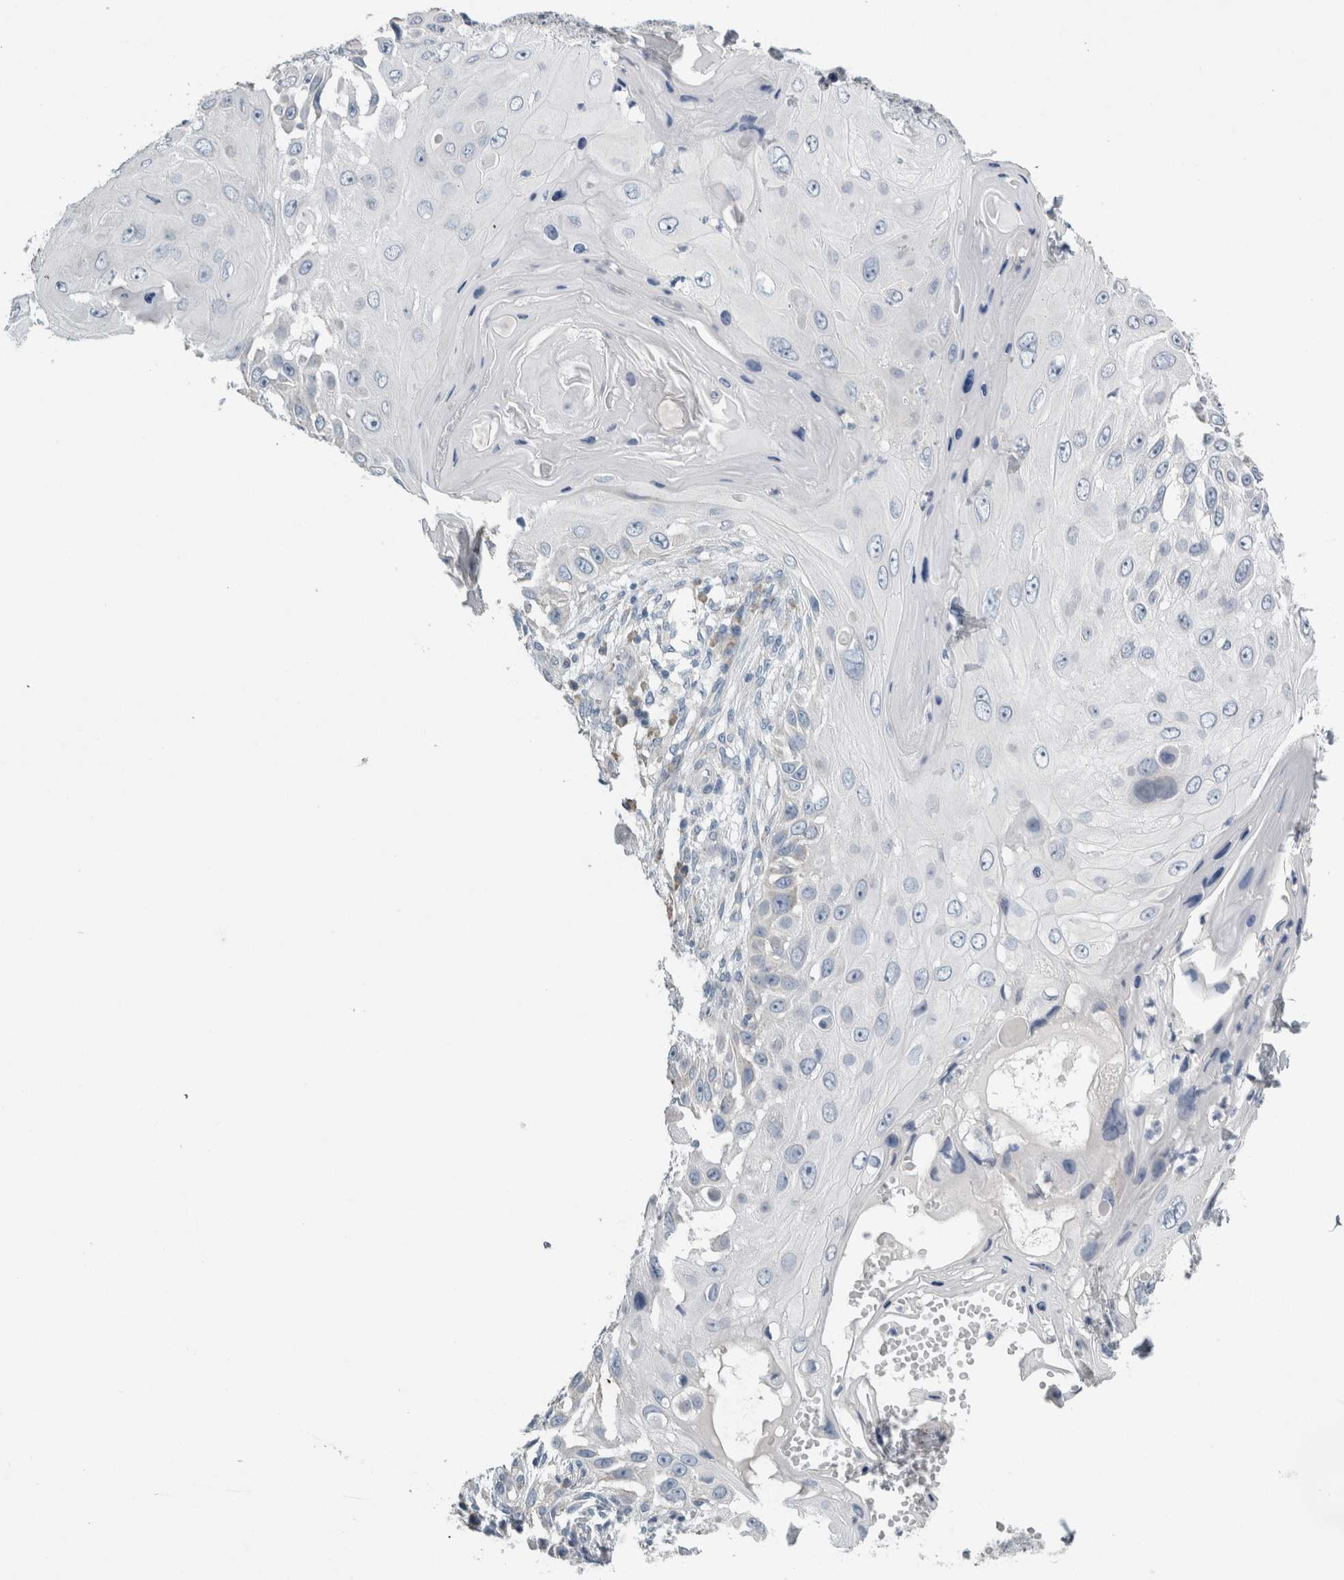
{"staining": {"intensity": "negative", "quantity": "none", "location": "none"}, "tissue": "skin cancer", "cell_type": "Tumor cells", "image_type": "cancer", "snomed": [{"axis": "morphology", "description": "Squamous cell carcinoma, NOS"}, {"axis": "topography", "description": "Skin"}], "caption": "This photomicrograph is of squamous cell carcinoma (skin) stained with immunohistochemistry to label a protein in brown with the nuclei are counter-stained blue. There is no staining in tumor cells.", "gene": "NEFM", "patient": {"sex": "female", "age": 44}}